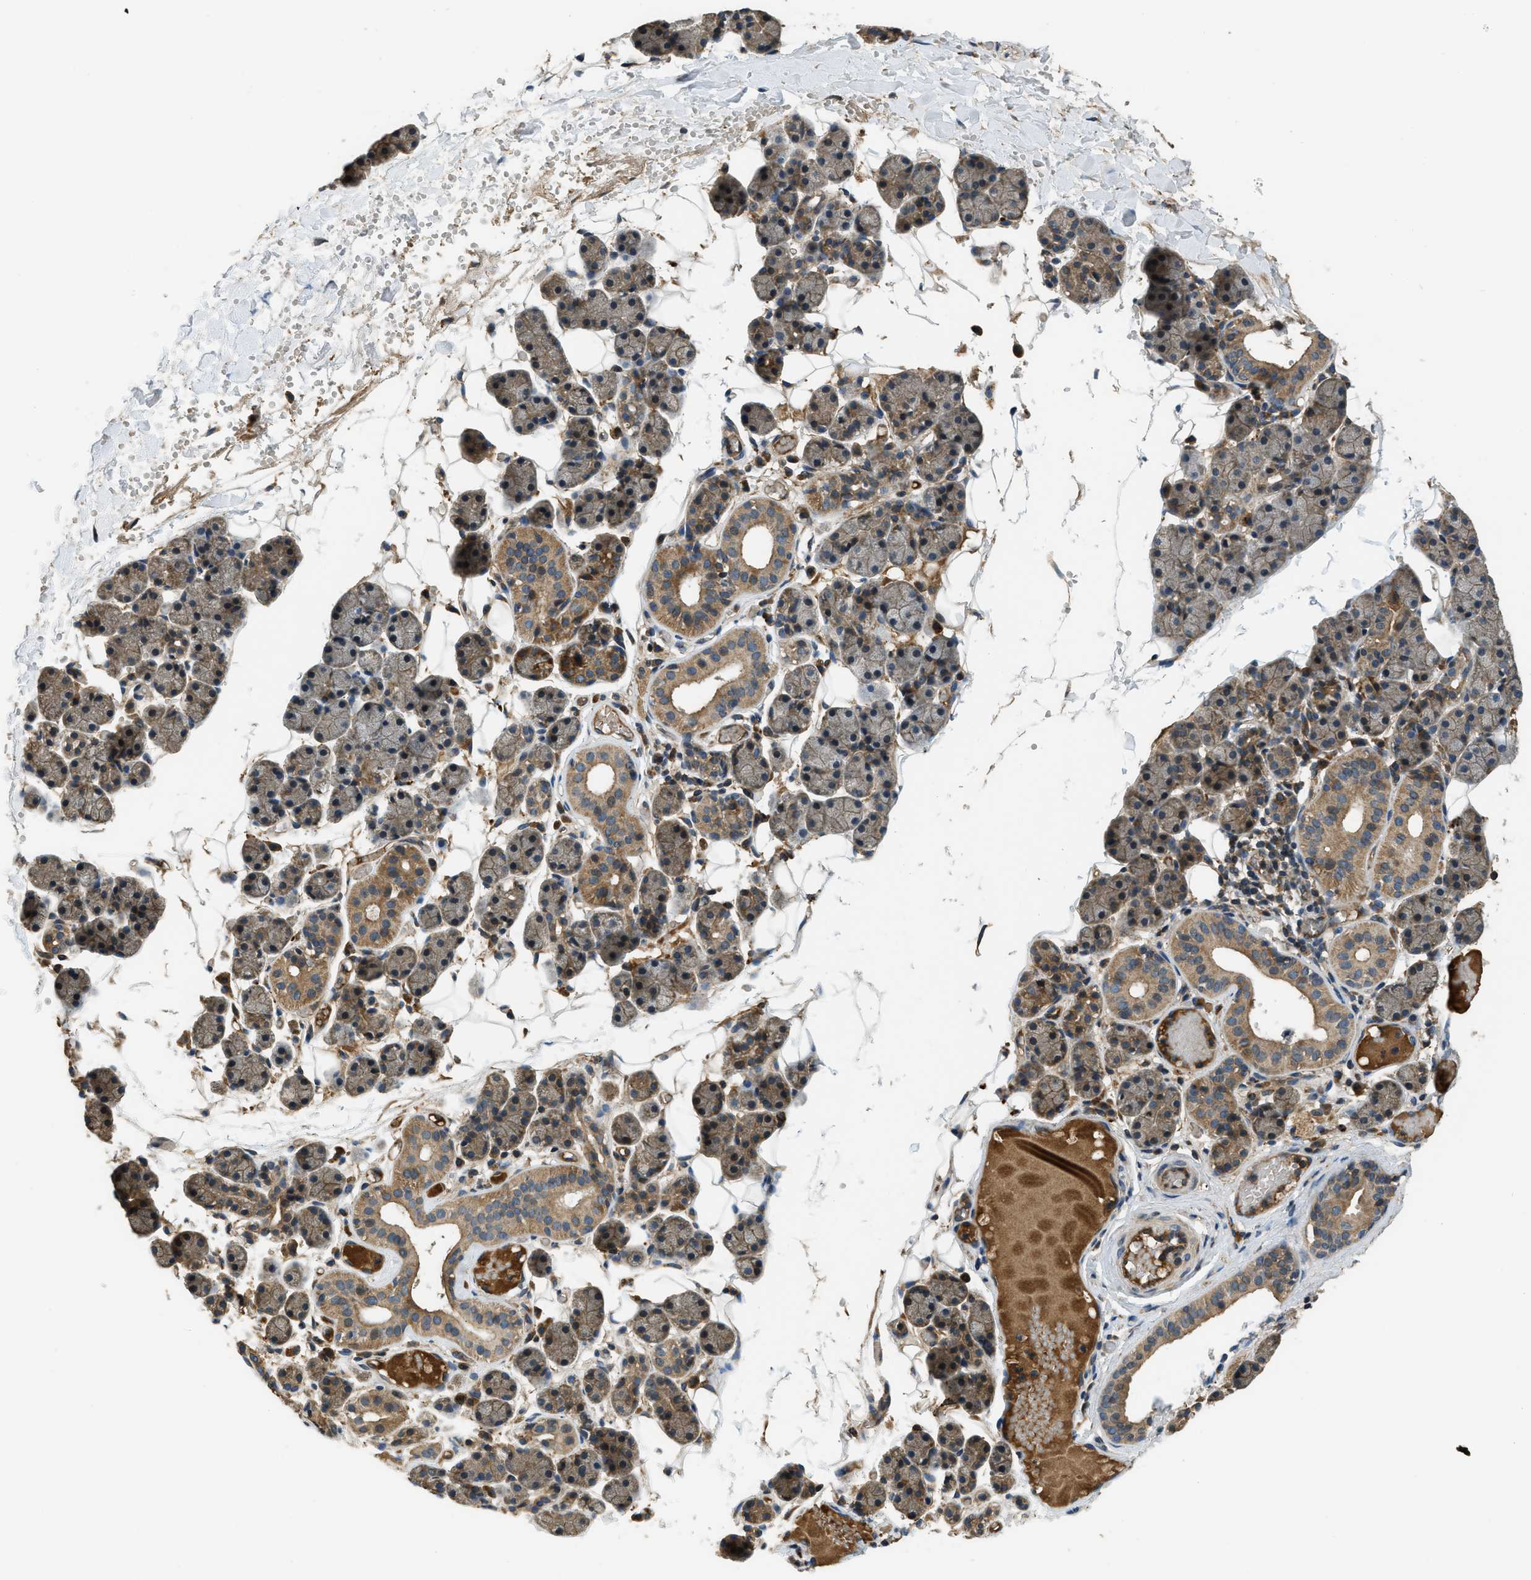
{"staining": {"intensity": "moderate", "quantity": "25%-75%", "location": "cytoplasmic/membranous"}, "tissue": "salivary gland", "cell_type": "Glandular cells", "image_type": "normal", "snomed": [{"axis": "morphology", "description": "Normal tissue, NOS"}, {"axis": "topography", "description": "Salivary gland"}], "caption": "The immunohistochemical stain highlights moderate cytoplasmic/membranous expression in glandular cells of benign salivary gland. Immunohistochemistry stains the protein of interest in brown and the nuclei are stained blue.", "gene": "GGH", "patient": {"sex": "female", "age": 33}}